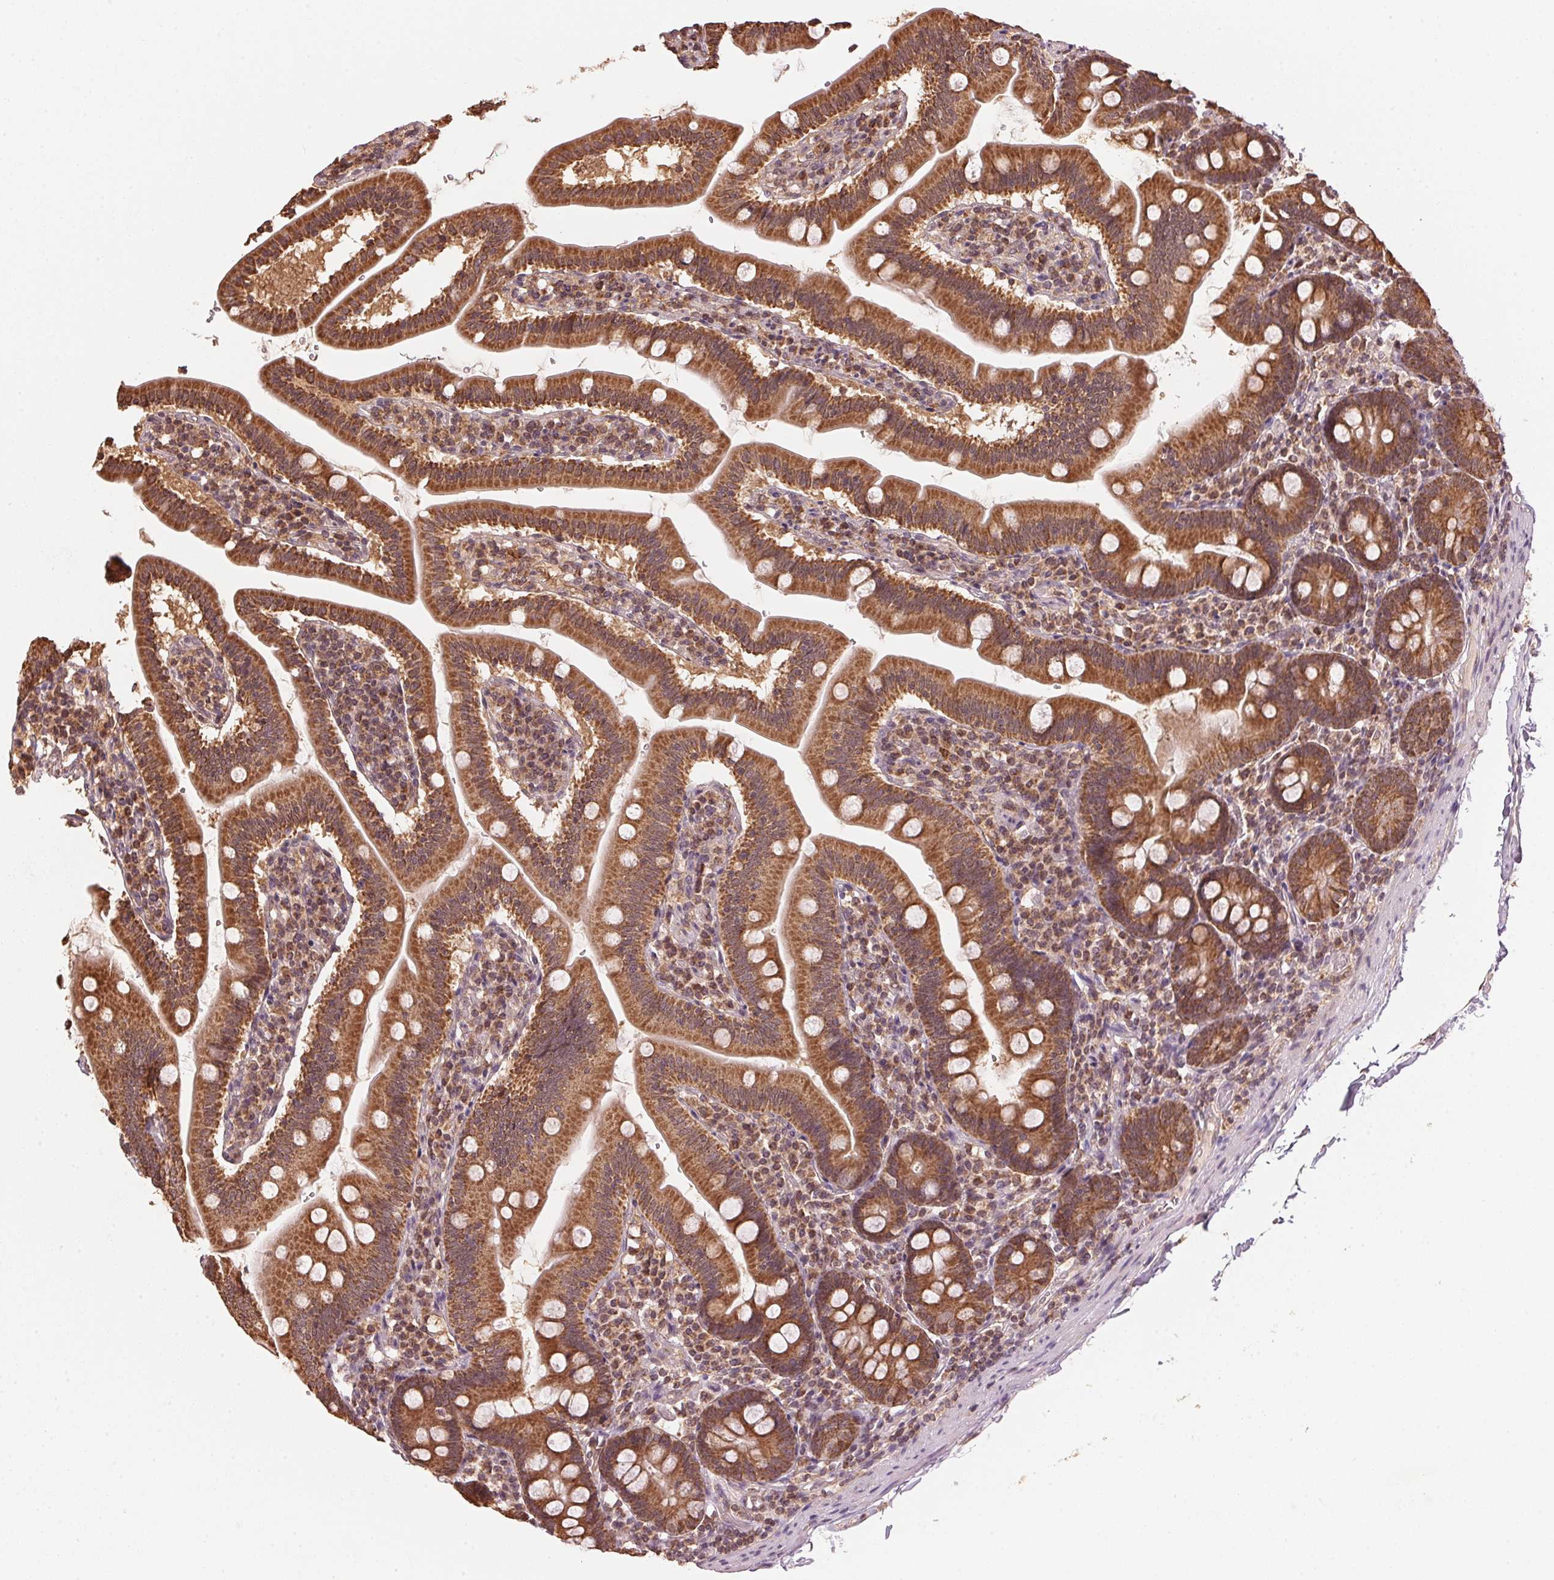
{"staining": {"intensity": "strong", "quantity": ">75%", "location": "cytoplasmic/membranous"}, "tissue": "duodenum", "cell_type": "Glandular cells", "image_type": "normal", "snomed": [{"axis": "morphology", "description": "Normal tissue, NOS"}, {"axis": "topography", "description": "Duodenum"}], "caption": "Duodenum stained with a brown dye reveals strong cytoplasmic/membranous positive positivity in approximately >75% of glandular cells.", "gene": "ARHGAP6", "patient": {"sex": "female", "age": 67}}